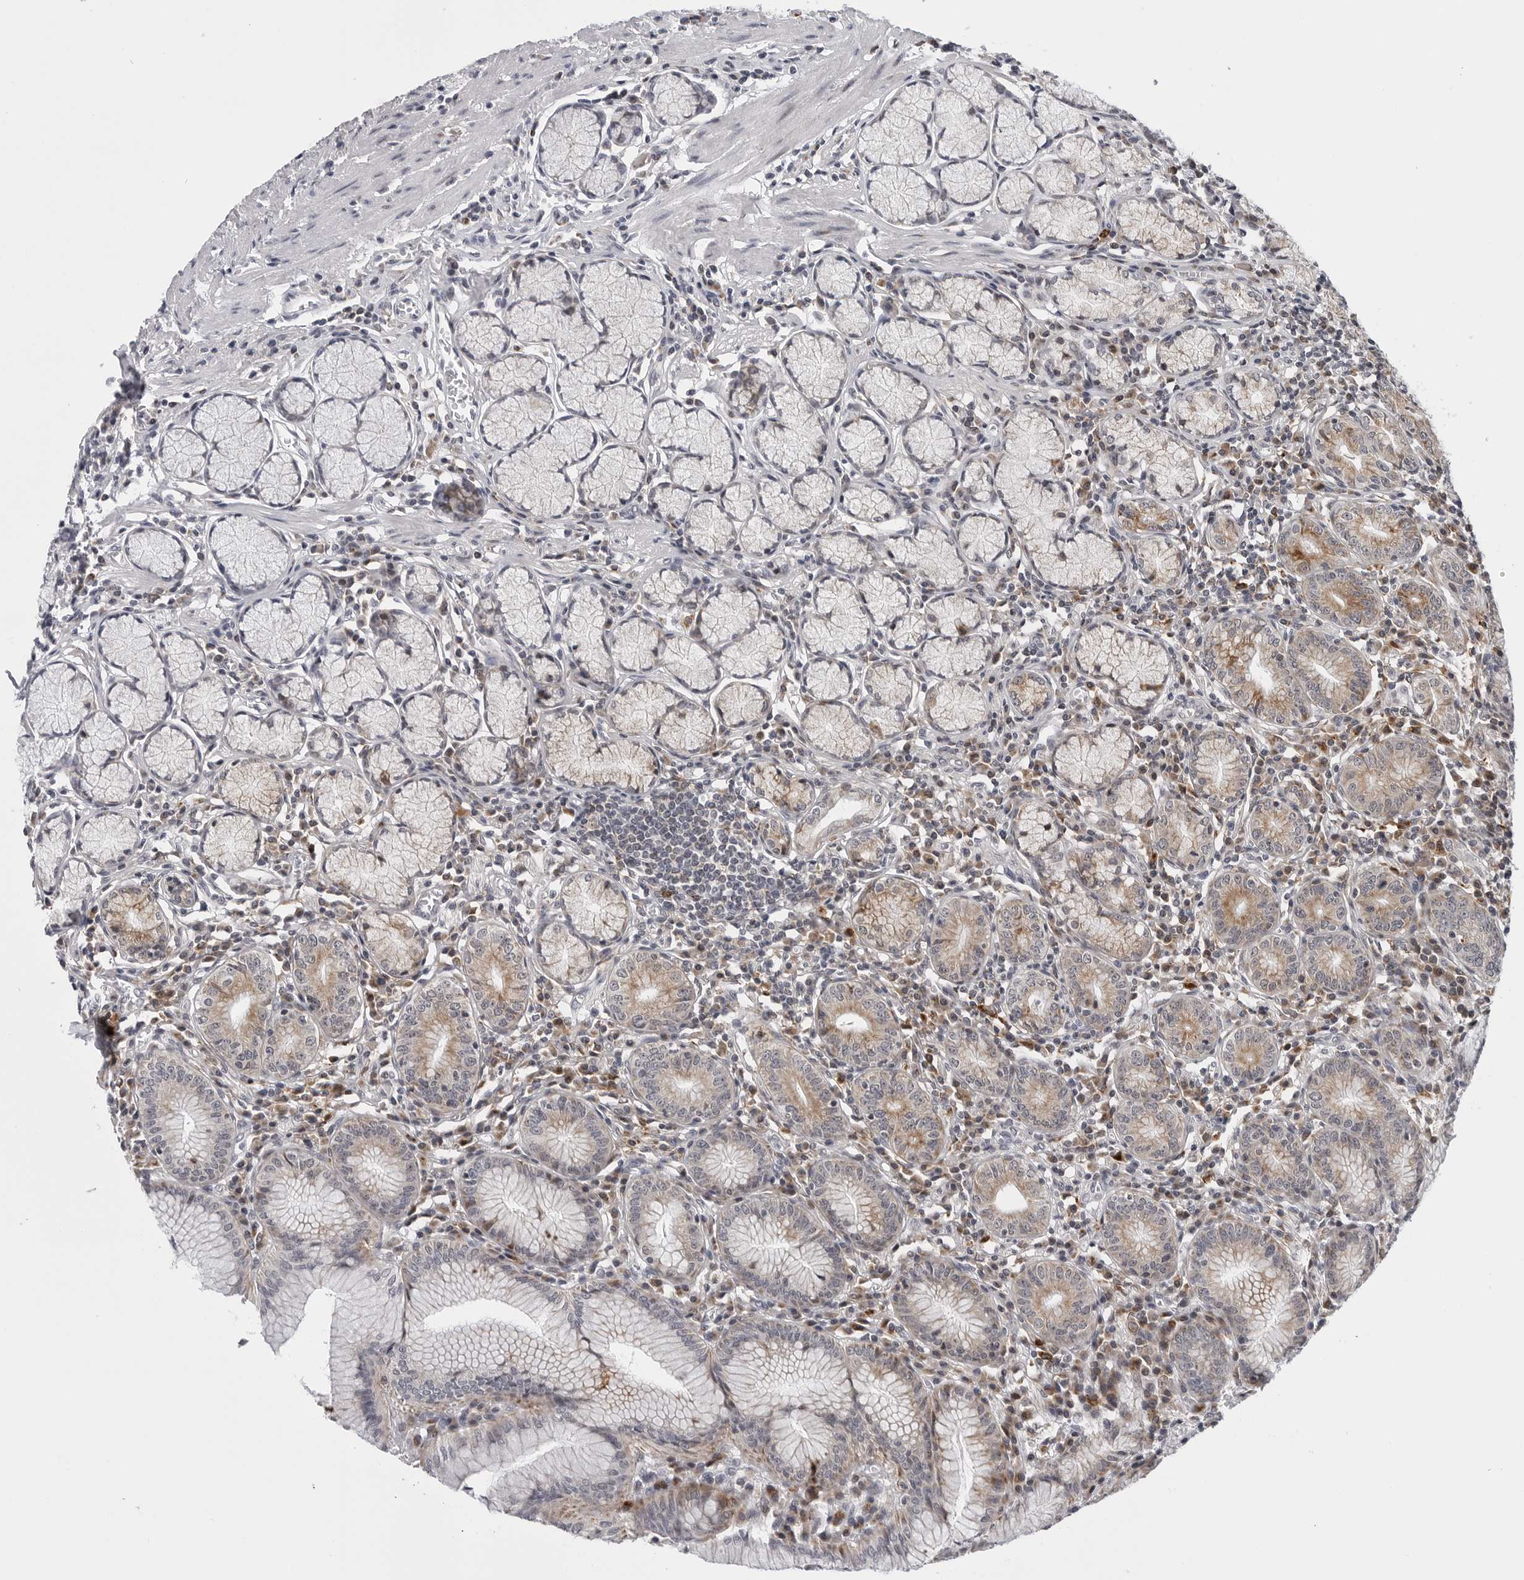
{"staining": {"intensity": "weak", "quantity": "25%-75%", "location": "cytoplasmic/membranous"}, "tissue": "stomach", "cell_type": "Glandular cells", "image_type": "normal", "snomed": [{"axis": "morphology", "description": "Normal tissue, NOS"}, {"axis": "topography", "description": "Stomach"}], "caption": "DAB immunohistochemical staining of benign human stomach demonstrates weak cytoplasmic/membranous protein expression in about 25%-75% of glandular cells.", "gene": "CDK20", "patient": {"sex": "male", "age": 55}}